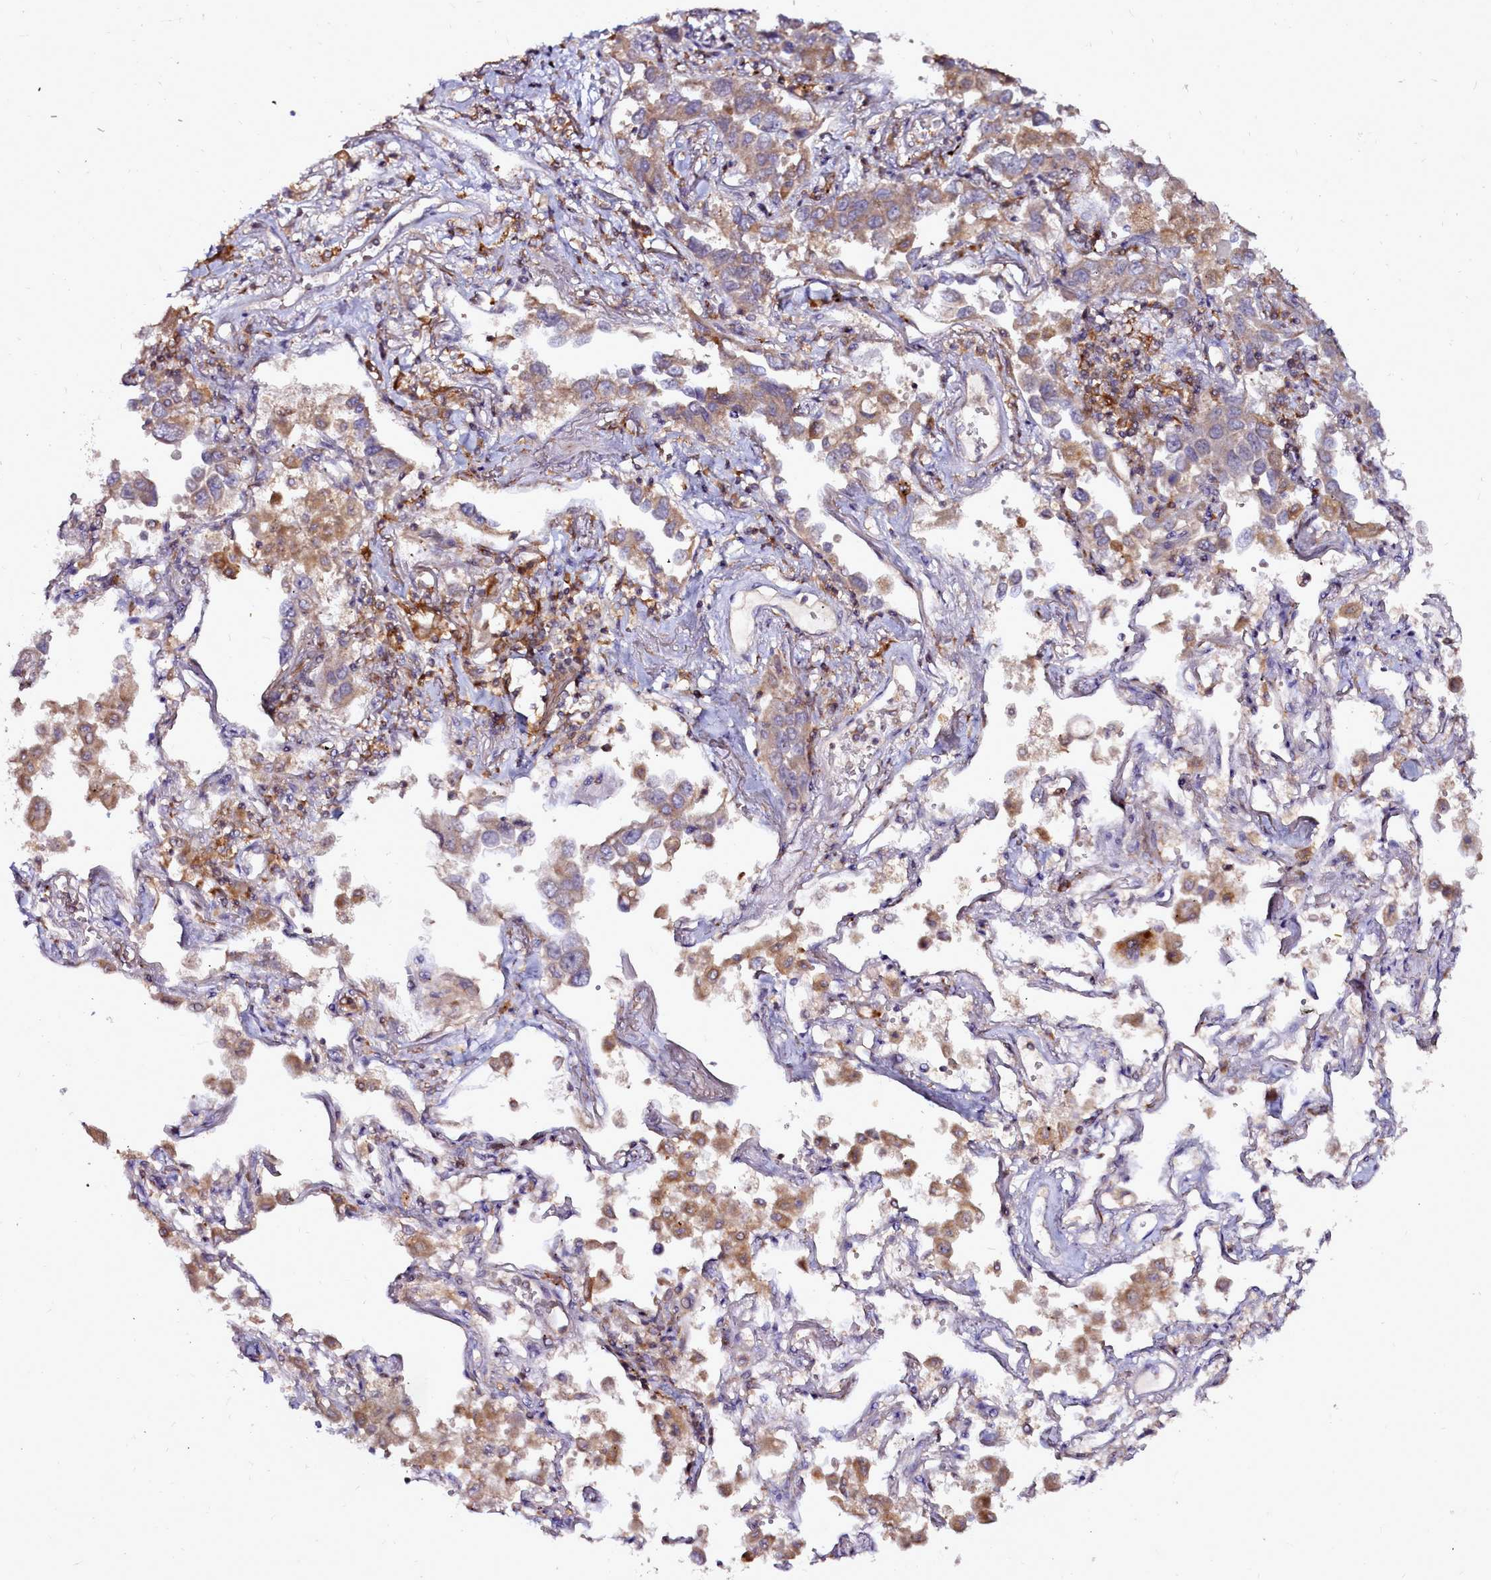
{"staining": {"intensity": "moderate", "quantity": ">75%", "location": "cytoplasmic/membranous"}, "tissue": "lung cancer", "cell_type": "Tumor cells", "image_type": "cancer", "snomed": [{"axis": "morphology", "description": "Adenocarcinoma, NOS"}, {"axis": "topography", "description": "Lung"}], "caption": "Adenocarcinoma (lung) stained with DAB immunohistochemistry (IHC) exhibits medium levels of moderate cytoplasmic/membranous staining in approximately >75% of tumor cells.", "gene": "NCKAP1L", "patient": {"sex": "male", "age": 67}}